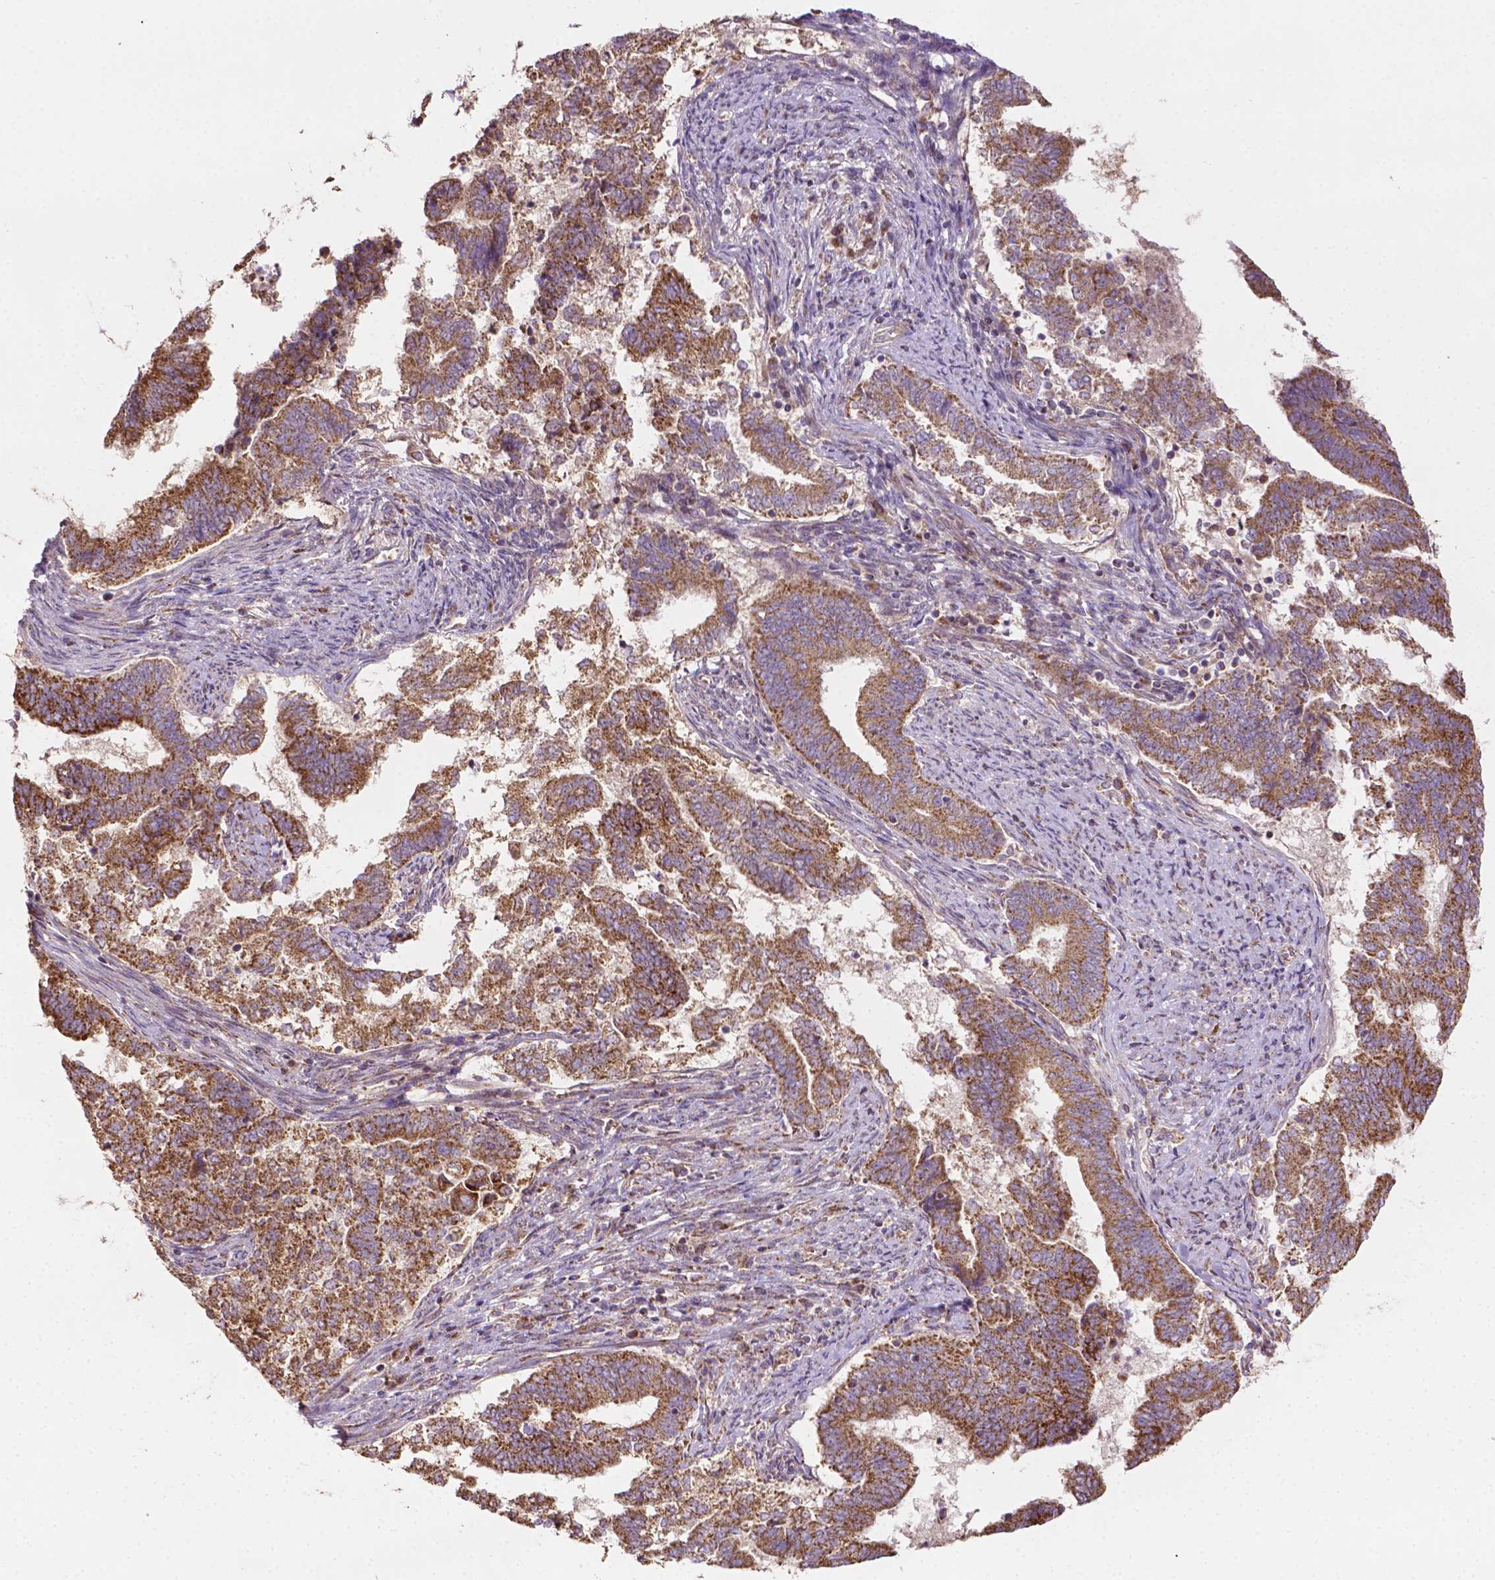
{"staining": {"intensity": "strong", "quantity": ">75%", "location": "cytoplasmic/membranous"}, "tissue": "endometrial cancer", "cell_type": "Tumor cells", "image_type": "cancer", "snomed": [{"axis": "morphology", "description": "Adenocarcinoma, NOS"}, {"axis": "topography", "description": "Endometrium"}], "caption": "There is high levels of strong cytoplasmic/membranous expression in tumor cells of endometrial cancer, as demonstrated by immunohistochemical staining (brown color).", "gene": "ILVBL", "patient": {"sex": "female", "age": 65}}